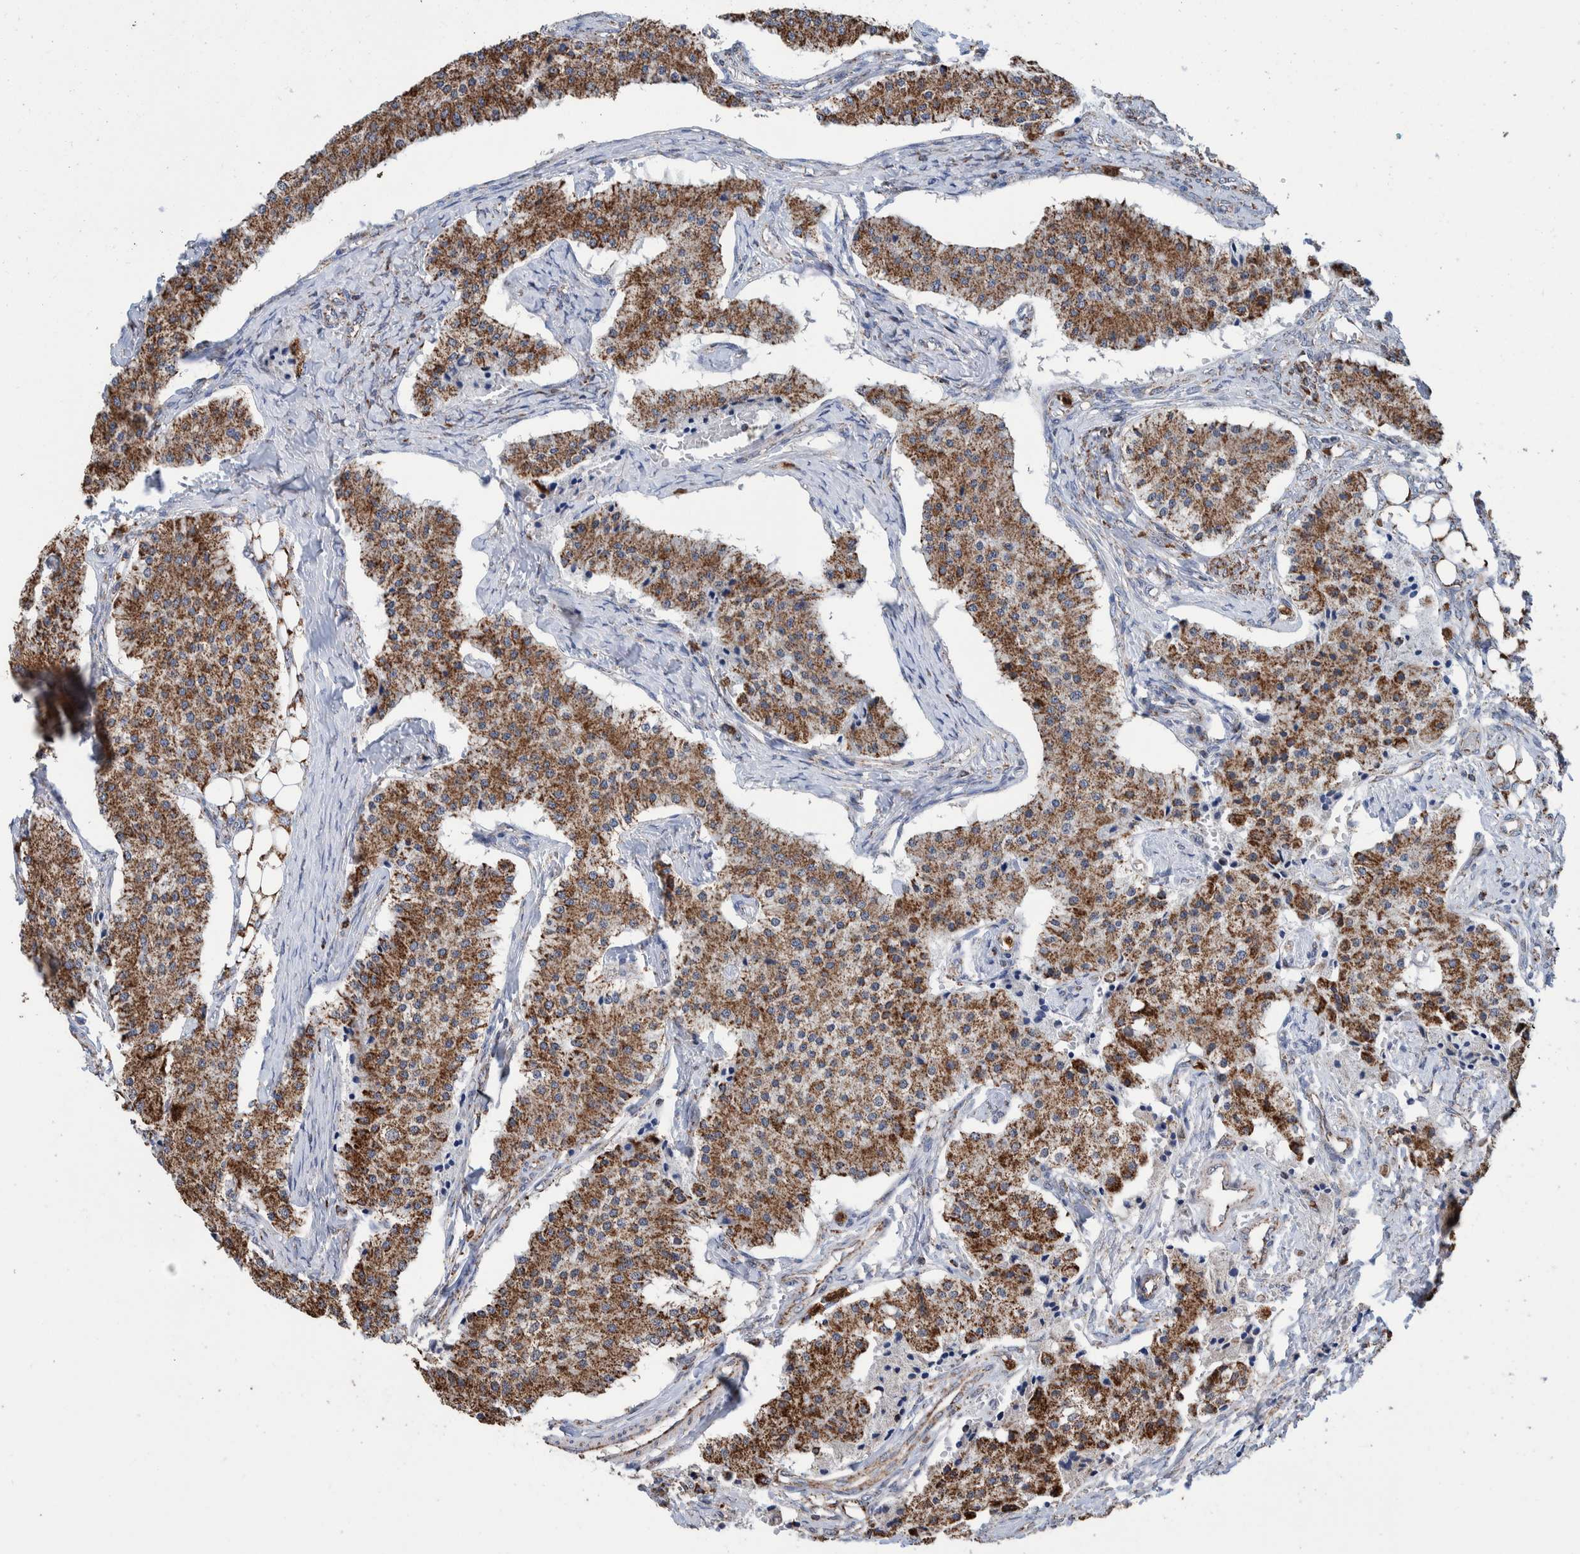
{"staining": {"intensity": "moderate", "quantity": ">75%", "location": "cytoplasmic/membranous"}, "tissue": "carcinoid", "cell_type": "Tumor cells", "image_type": "cancer", "snomed": [{"axis": "morphology", "description": "Carcinoid, malignant, NOS"}, {"axis": "topography", "description": "Colon"}], "caption": "Malignant carcinoid stained for a protein (brown) demonstrates moderate cytoplasmic/membranous positive expression in approximately >75% of tumor cells.", "gene": "DECR1", "patient": {"sex": "female", "age": 52}}